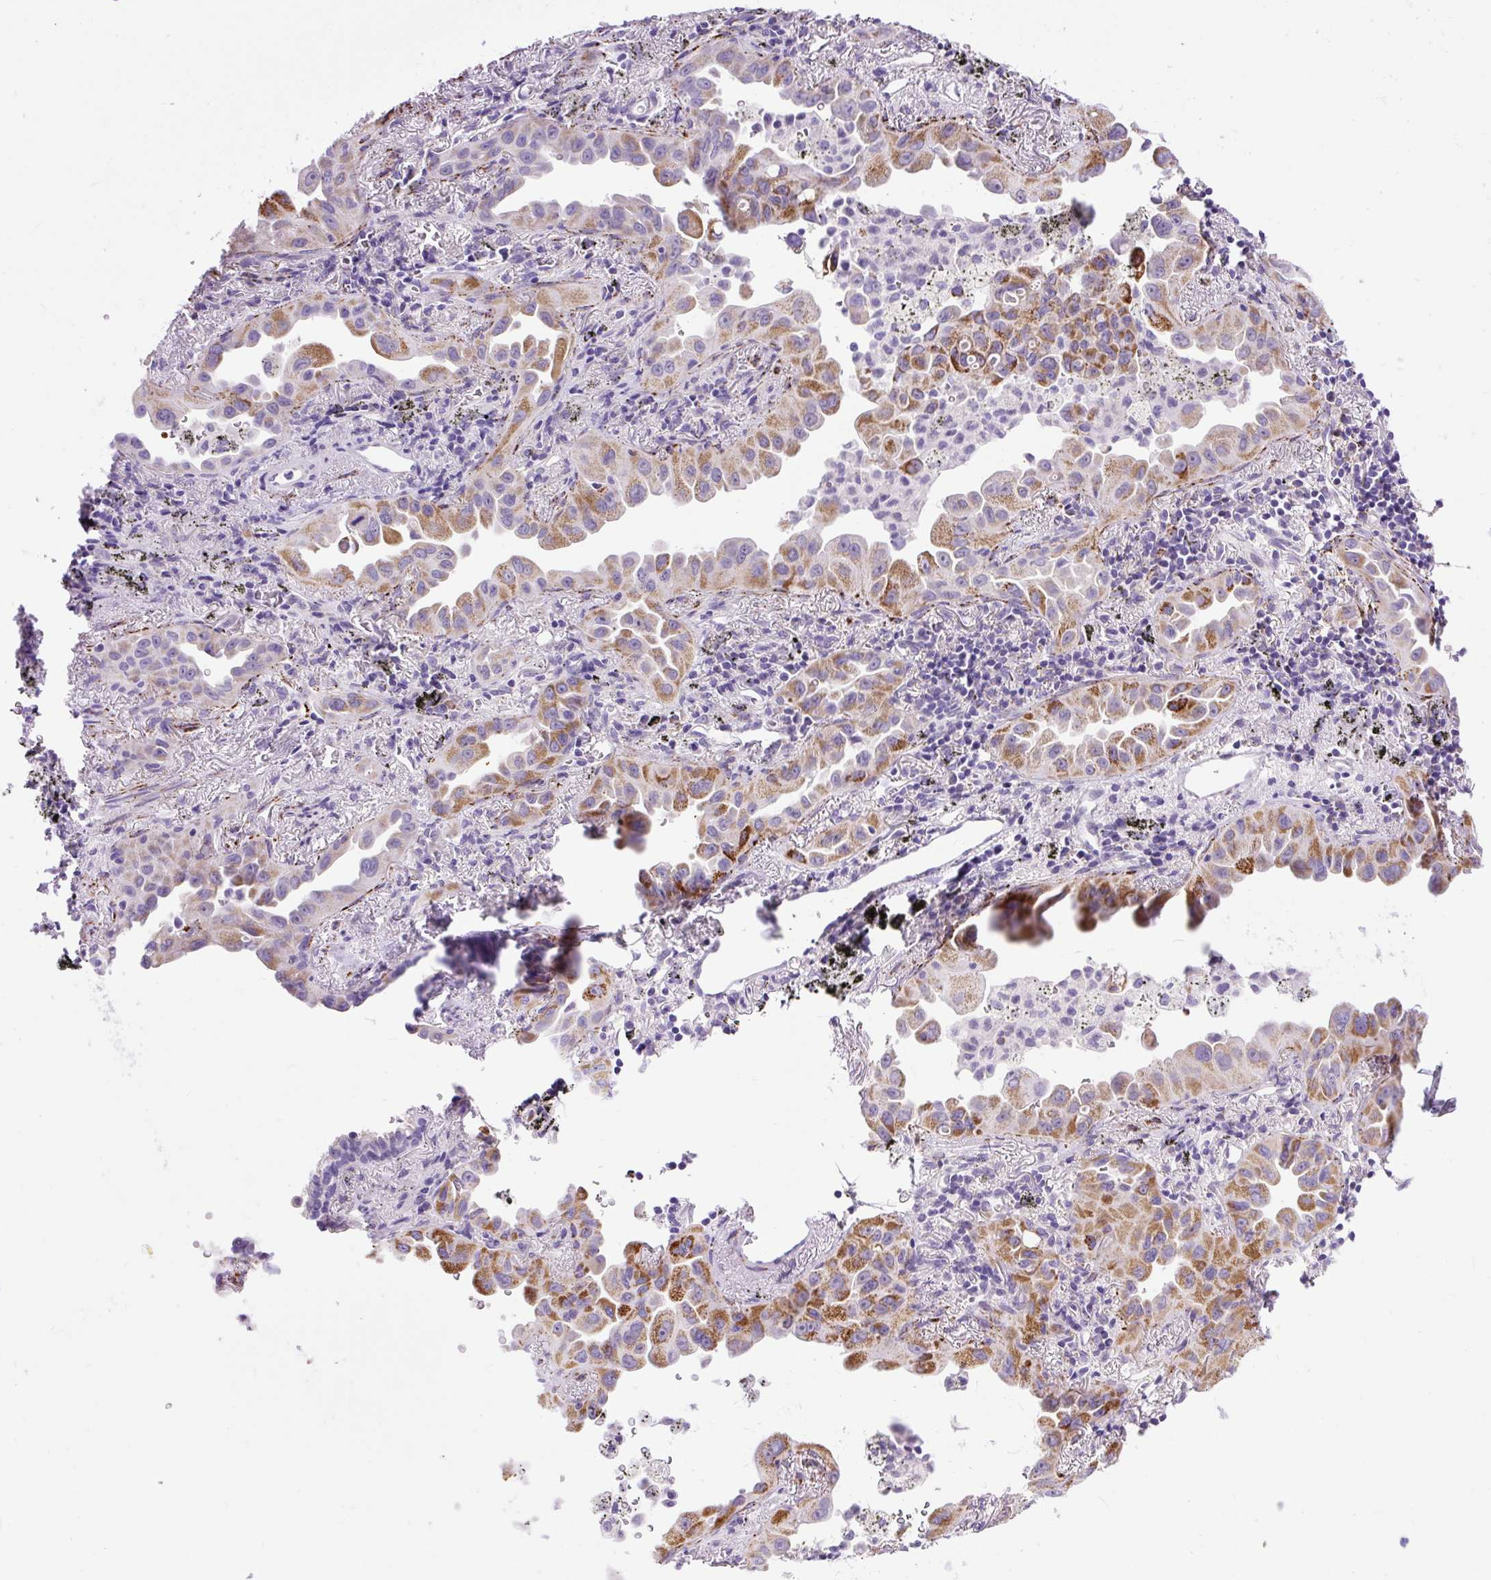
{"staining": {"intensity": "moderate", "quantity": "25%-75%", "location": "cytoplasmic/membranous"}, "tissue": "lung cancer", "cell_type": "Tumor cells", "image_type": "cancer", "snomed": [{"axis": "morphology", "description": "Adenocarcinoma, NOS"}, {"axis": "topography", "description": "Lung"}], "caption": "Adenocarcinoma (lung) stained with immunohistochemistry (IHC) exhibits moderate cytoplasmic/membranous expression in approximately 25%-75% of tumor cells. (DAB IHC, brown staining for protein, blue staining for nuclei).", "gene": "ZNF256", "patient": {"sex": "male", "age": 68}}